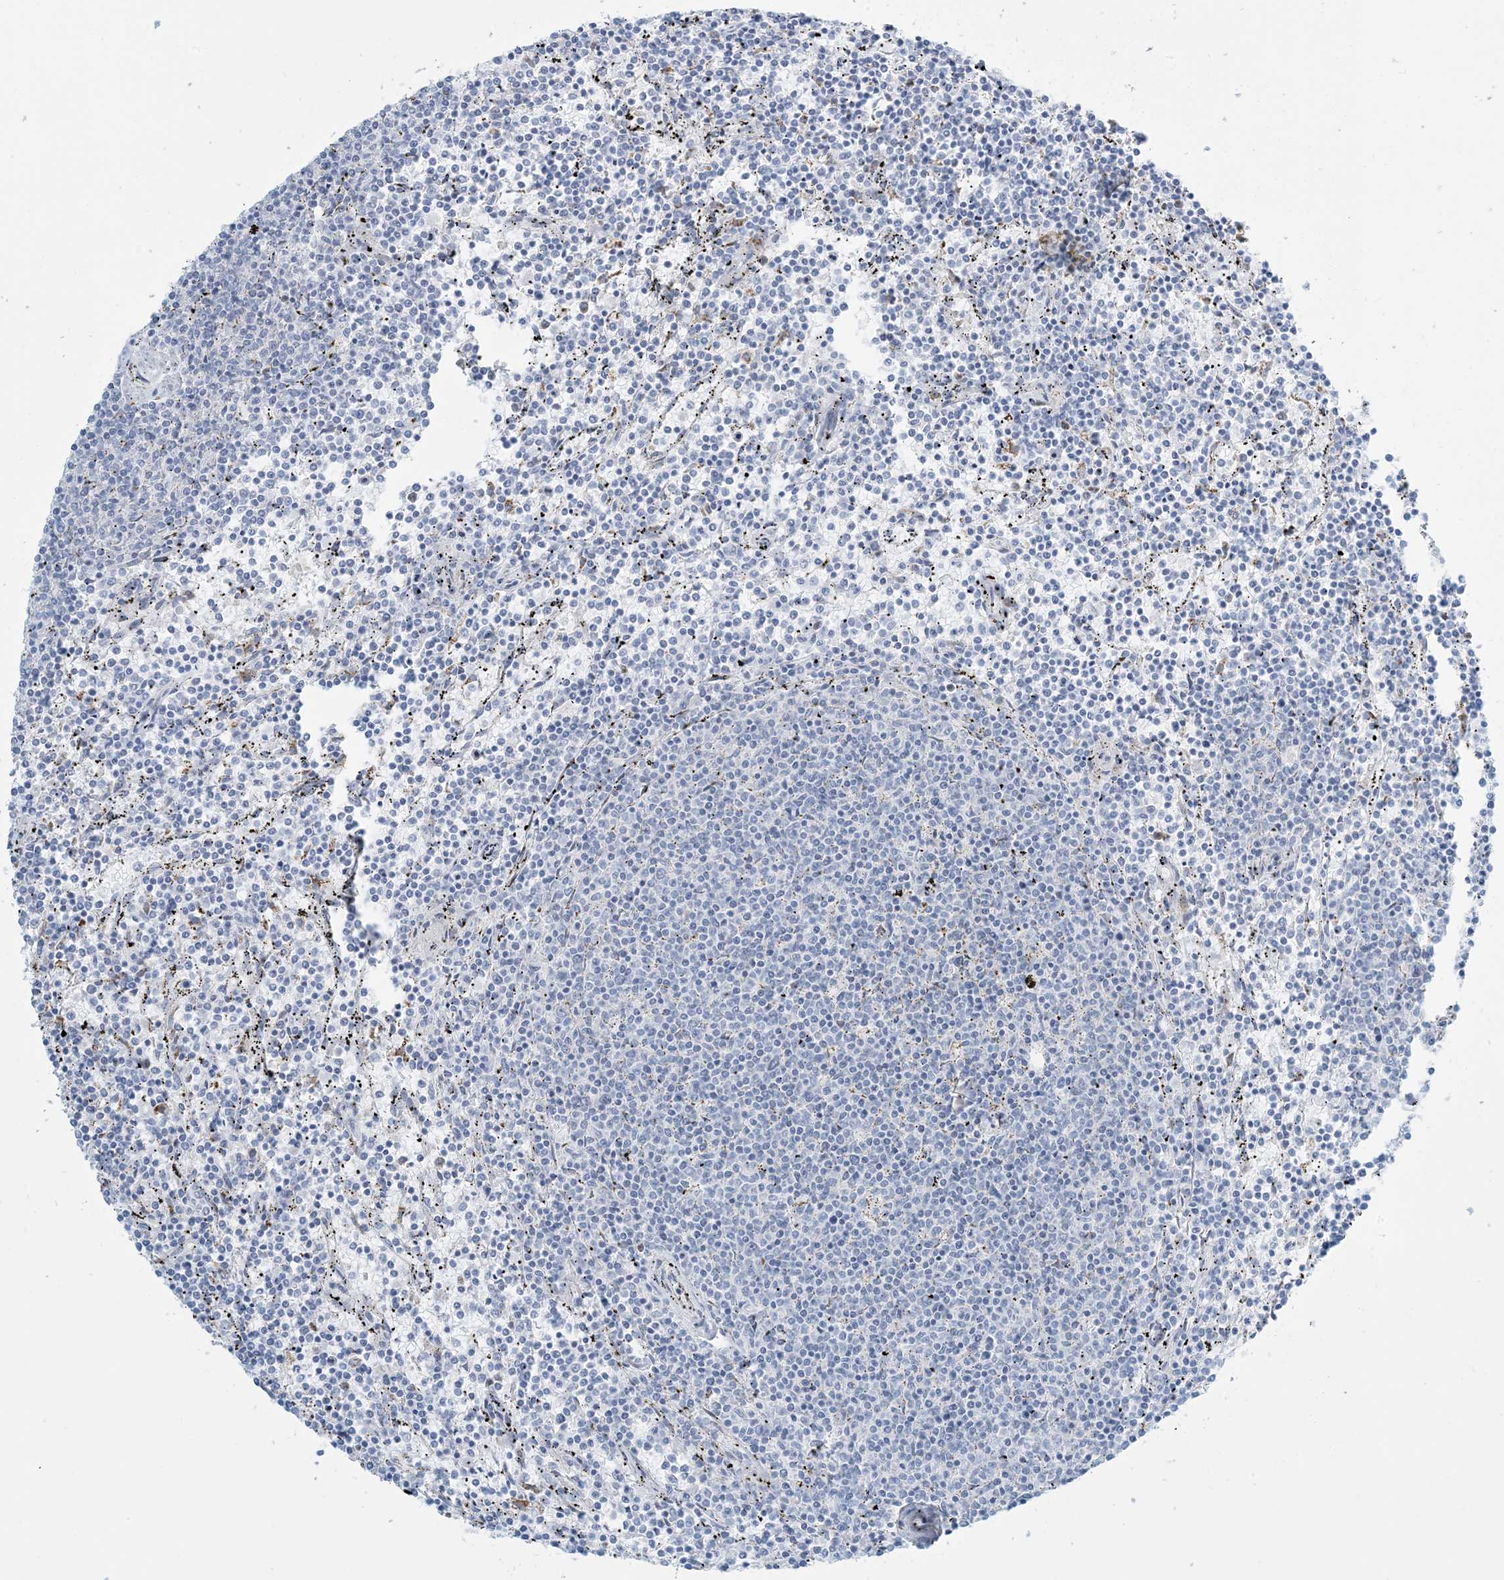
{"staining": {"intensity": "negative", "quantity": "none", "location": "none"}, "tissue": "lymphoma", "cell_type": "Tumor cells", "image_type": "cancer", "snomed": [{"axis": "morphology", "description": "Malignant lymphoma, non-Hodgkin's type, Low grade"}, {"axis": "topography", "description": "Spleen"}], "caption": "Immunohistochemistry histopathology image of malignant lymphoma, non-Hodgkin's type (low-grade) stained for a protein (brown), which exhibits no expression in tumor cells.", "gene": "ZDHHC4", "patient": {"sex": "female", "age": 50}}